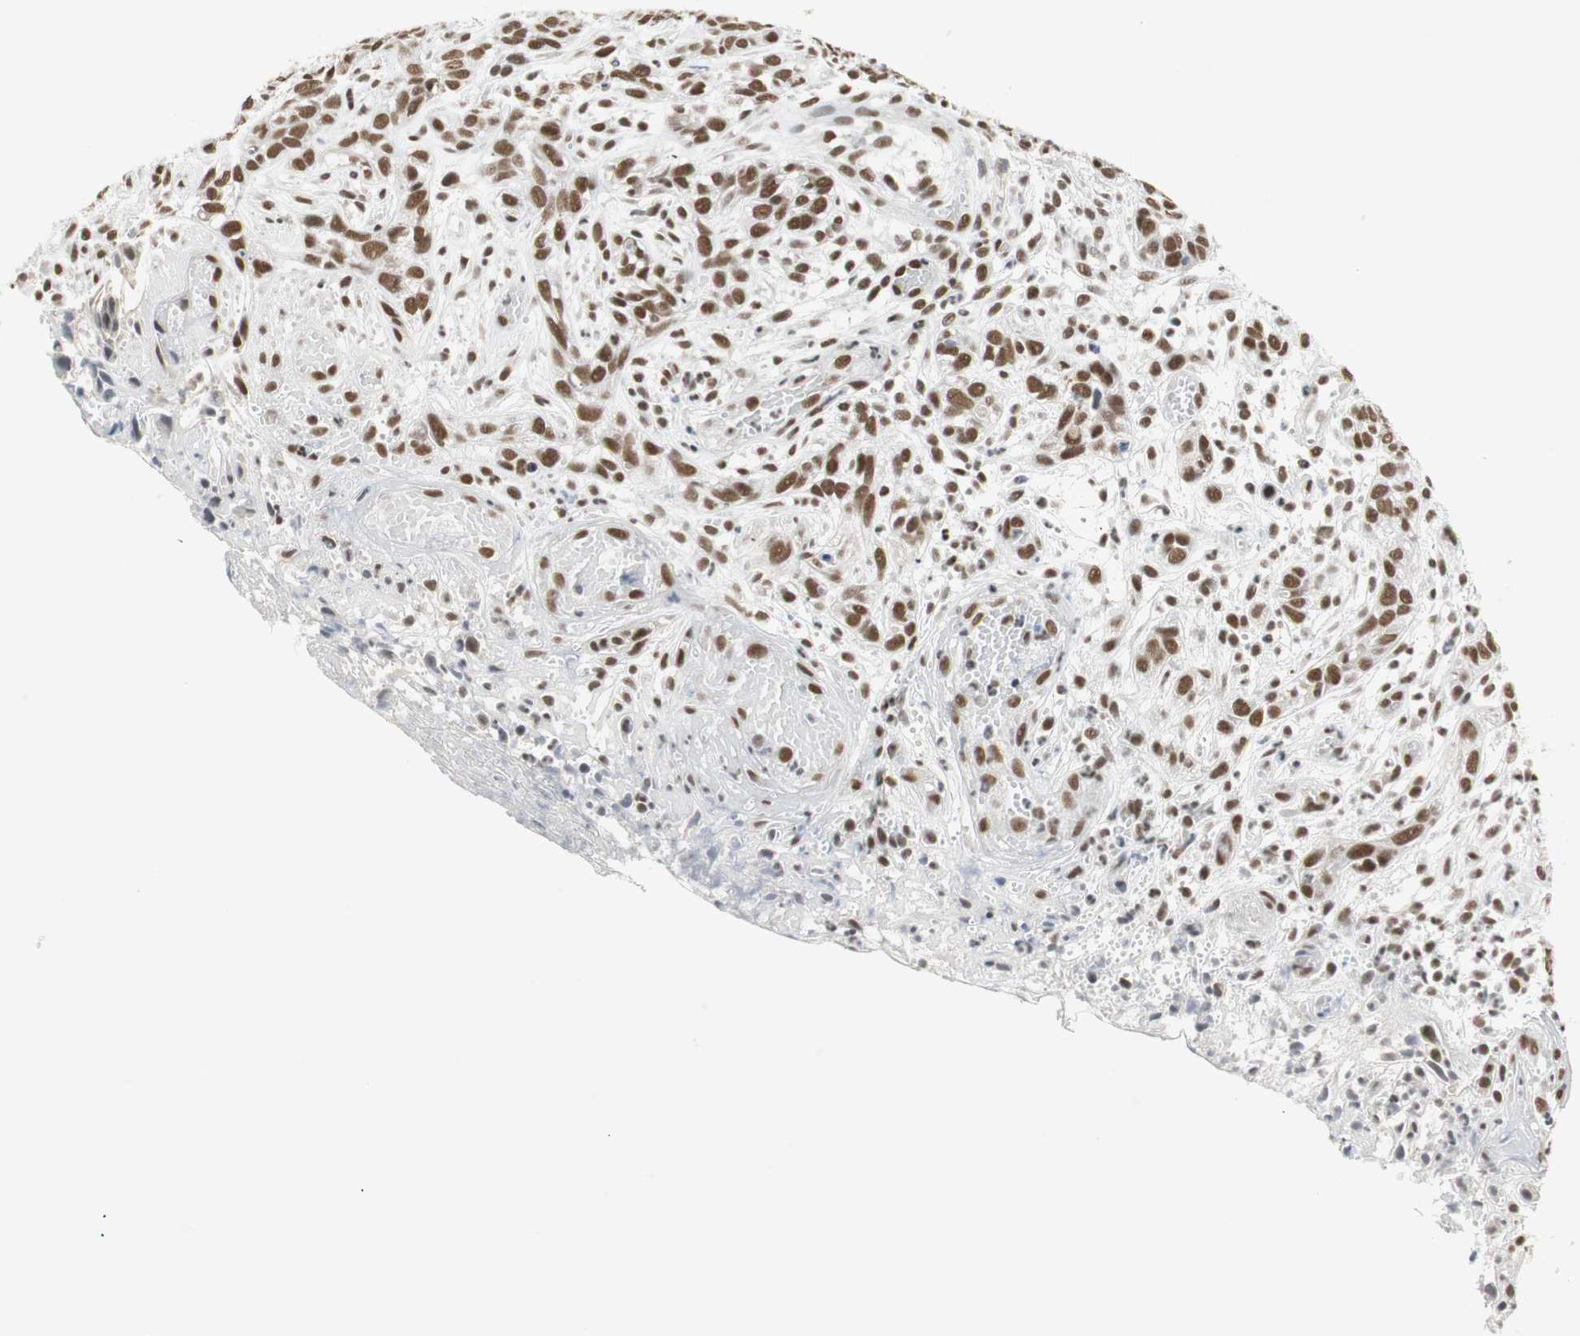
{"staining": {"intensity": "strong", "quantity": ">75%", "location": "nuclear"}, "tissue": "skin cancer", "cell_type": "Tumor cells", "image_type": "cancer", "snomed": [{"axis": "morphology", "description": "Basal cell carcinoma"}, {"axis": "topography", "description": "Skin"}], "caption": "DAB immunohistochemical staining of human basal cell carcinoma (skin) demonstrates strong nuclear protein expression in approximately >75% of tumor cells.", "gene": "RTF1", "patient": {"sex": "male", "age": 87}}